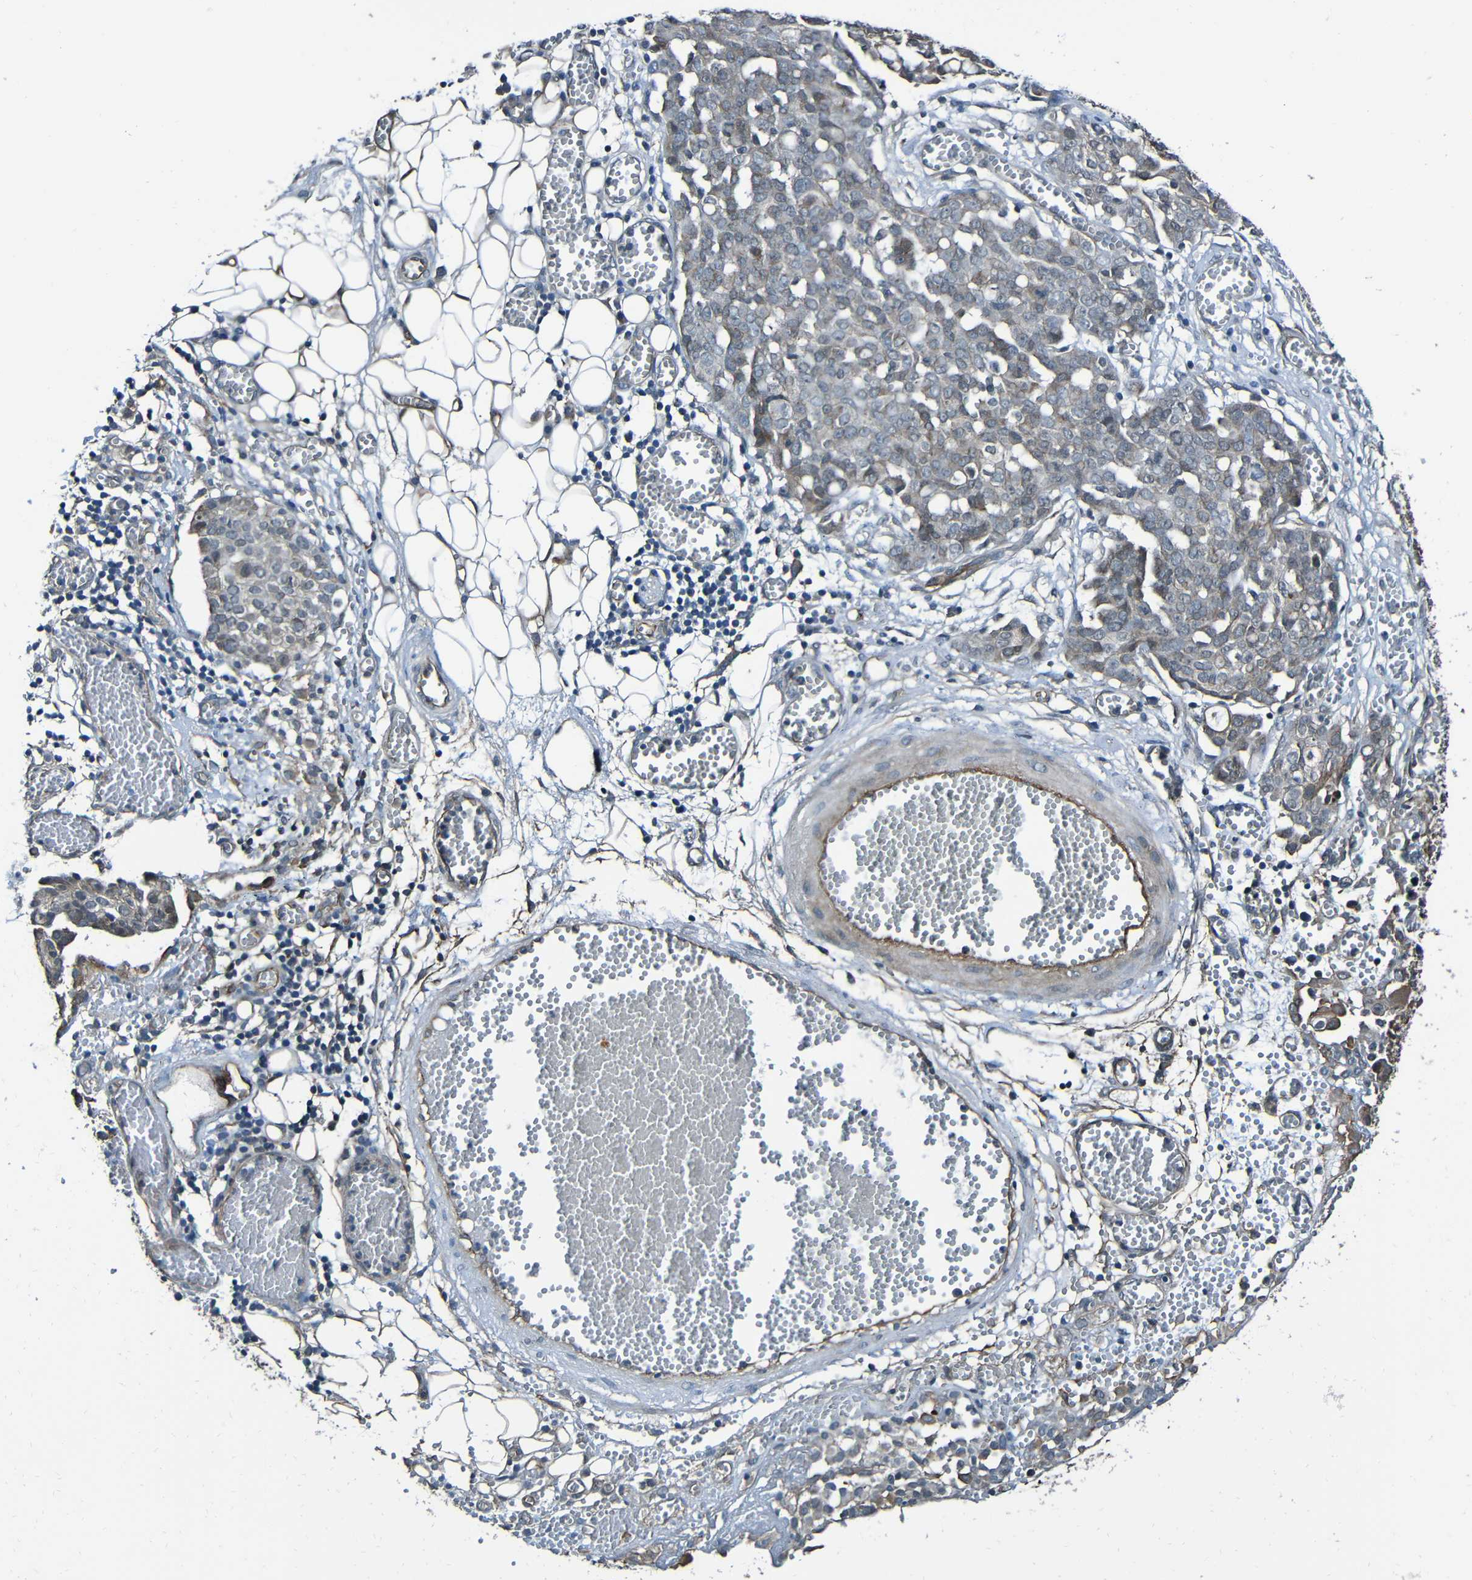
{"staining": {"intensity": "weak", "quantity": "<25%", "location": "cytoplasmic/membranous"}, "tissue": "ovarian cancer", "cell_type": "Tumor cells", "image_type": "cancer", "snomed": [{"axis": "morphology", "description": "Cystadenocarcinoma, serous, NOS"}, {"axis": "topography", "description": "Soft tissue"}, {"axis": "topography", "description": "Ovary"}], "caption": "Immunohistochemistry of ovarian serous cystadenocarcinoma reveals no expression in tumor cells.", "gene": "LGR5", "patient": {"sex": "female", "age": 57}}